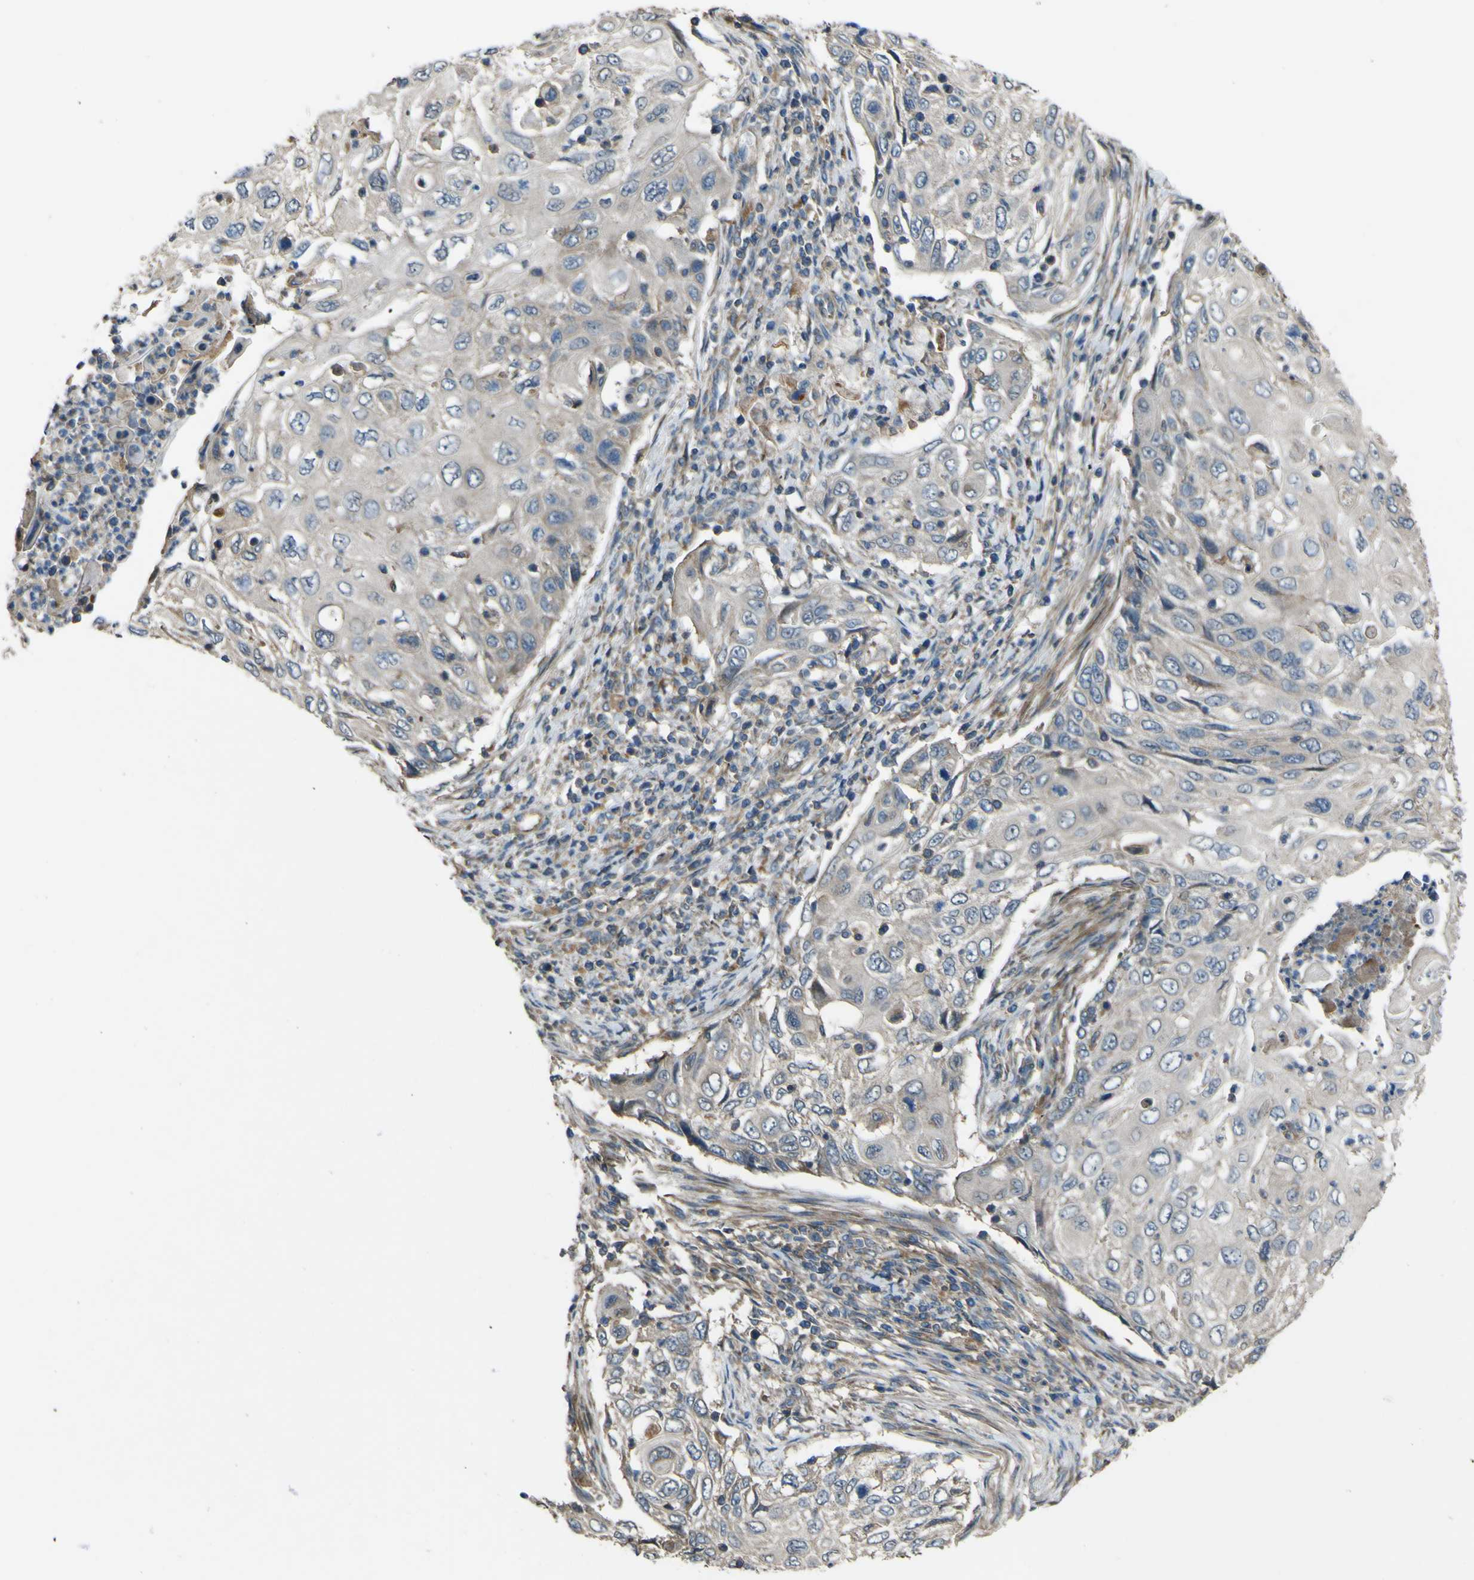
{"staining": {"intensity": "weak", "quantity": "25%-75%", "location": "cytoplasmic/membranous"}, "tissue": "cervical cancer", "cell_type": "Tumor cells", "image_type": "cancer", "snomed": [{"axis": "morphology", "description": "Squamous cell carcinoma, NOS"}, {"axis": "topography", "description": "Cervix"}], "caption": "A low amount of weak cytoplasmic/membranous expression is present in approximately 25%-75% of tumor cells in cervical squamous cell carcinoma tissue.", "gene": "NAALADL2", "patient": {"sex": "female", "age": 70}}